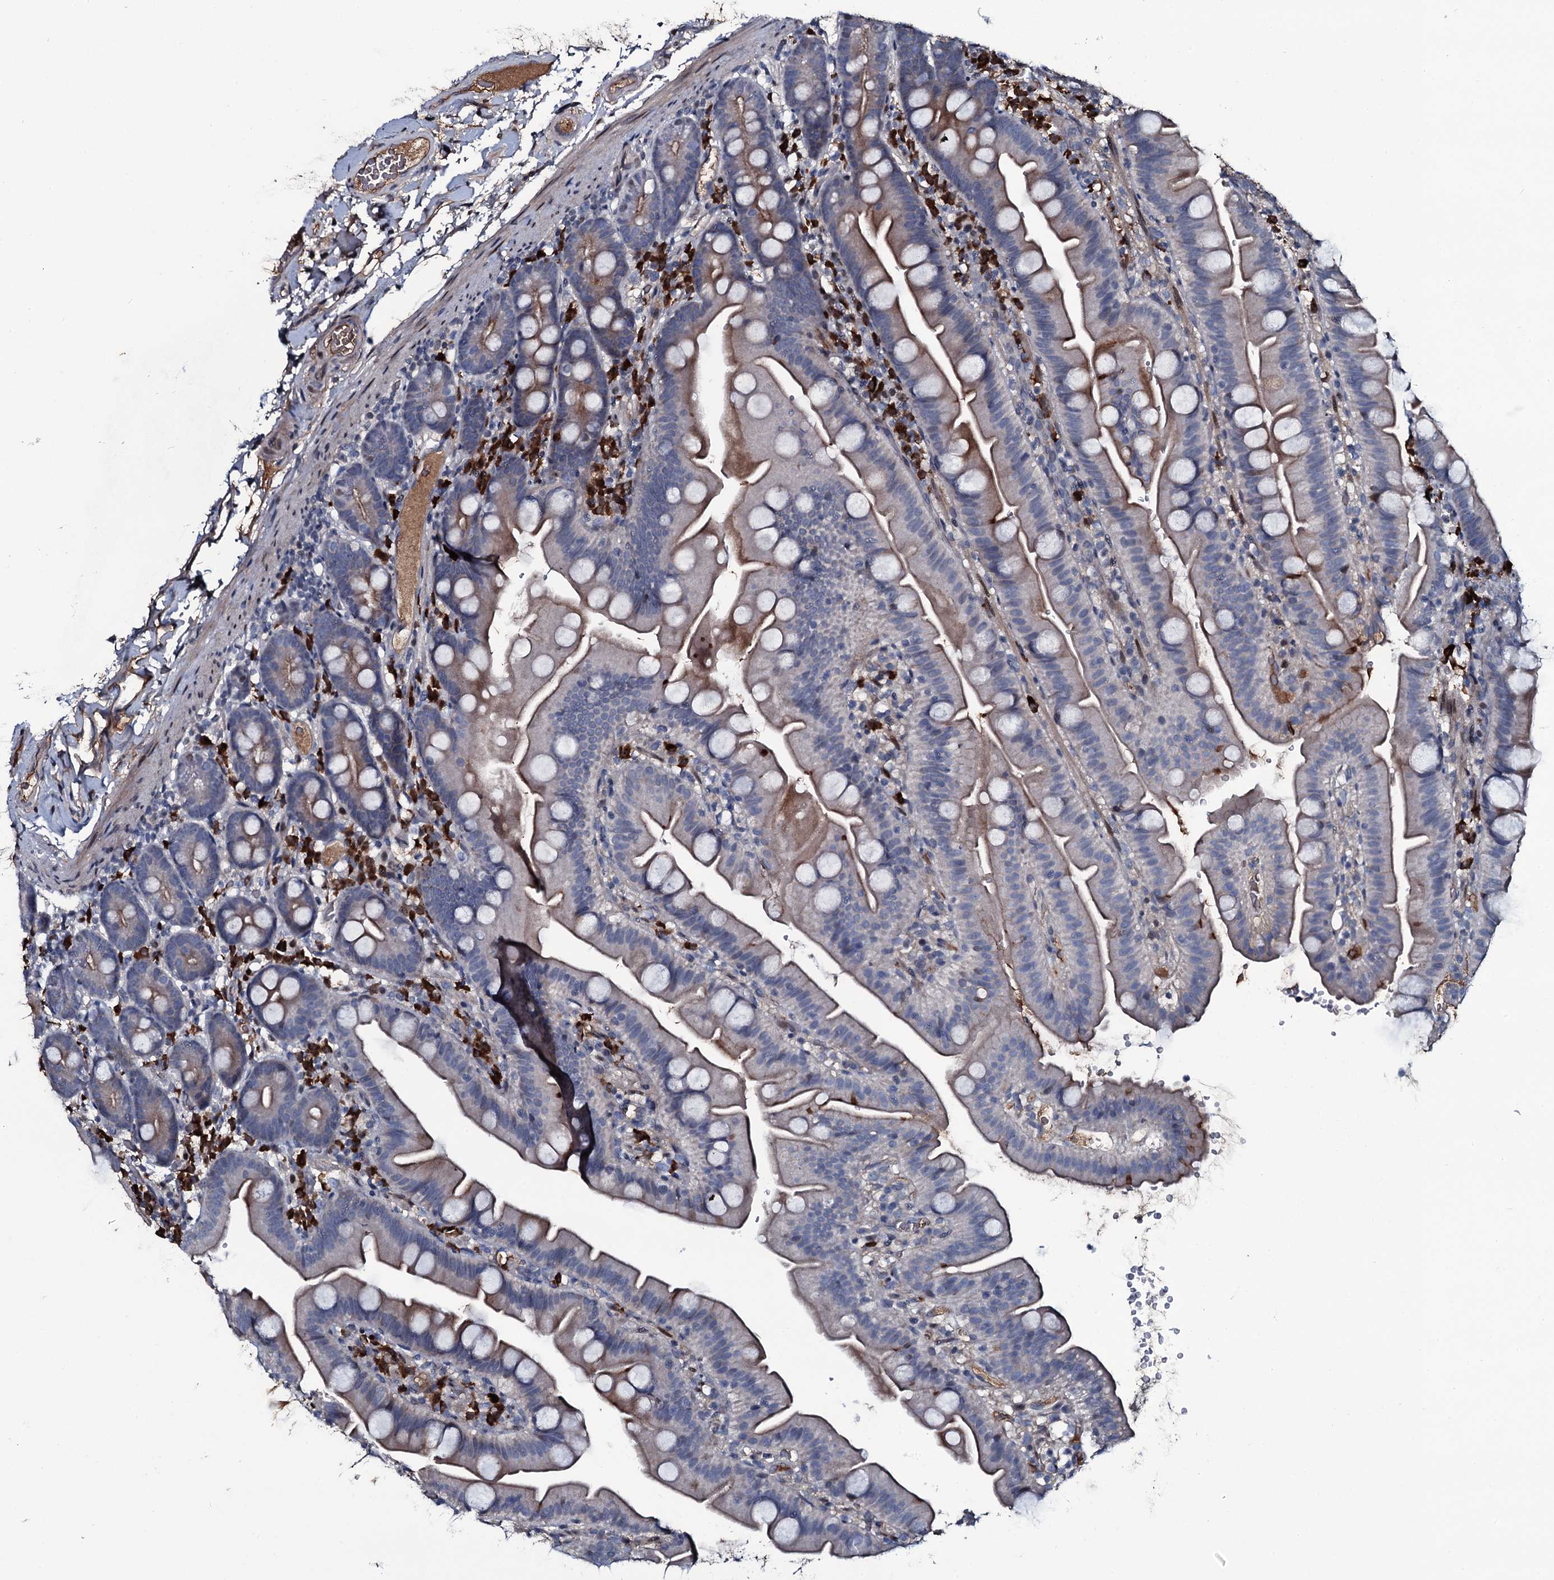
{"staining": {"intensity": "moderate", "quantity": "25%-75%", "location": "cytoplasmic/membranous"}, "tissue": "small intestine", "cell_type": "Glandular cells", "image_type": "normal", "snomed": [{"axis": "morphology", "description": "Normal tissue, NOS"}, {"axis": "topography", "description": "Small intestine"}], "caption": "A brown stain labels moderate cytoplasmic/membranous expression of a protein in glandular cells of benign small intestine. The protein is stained brown, and the nuclei are stained in blue (DAB (3,3'-diaminobenzidine) IHC with brightfield microscopy, high magnification).", "gene": "LYG2", "patient": {"sex": "female", "age": 68}}